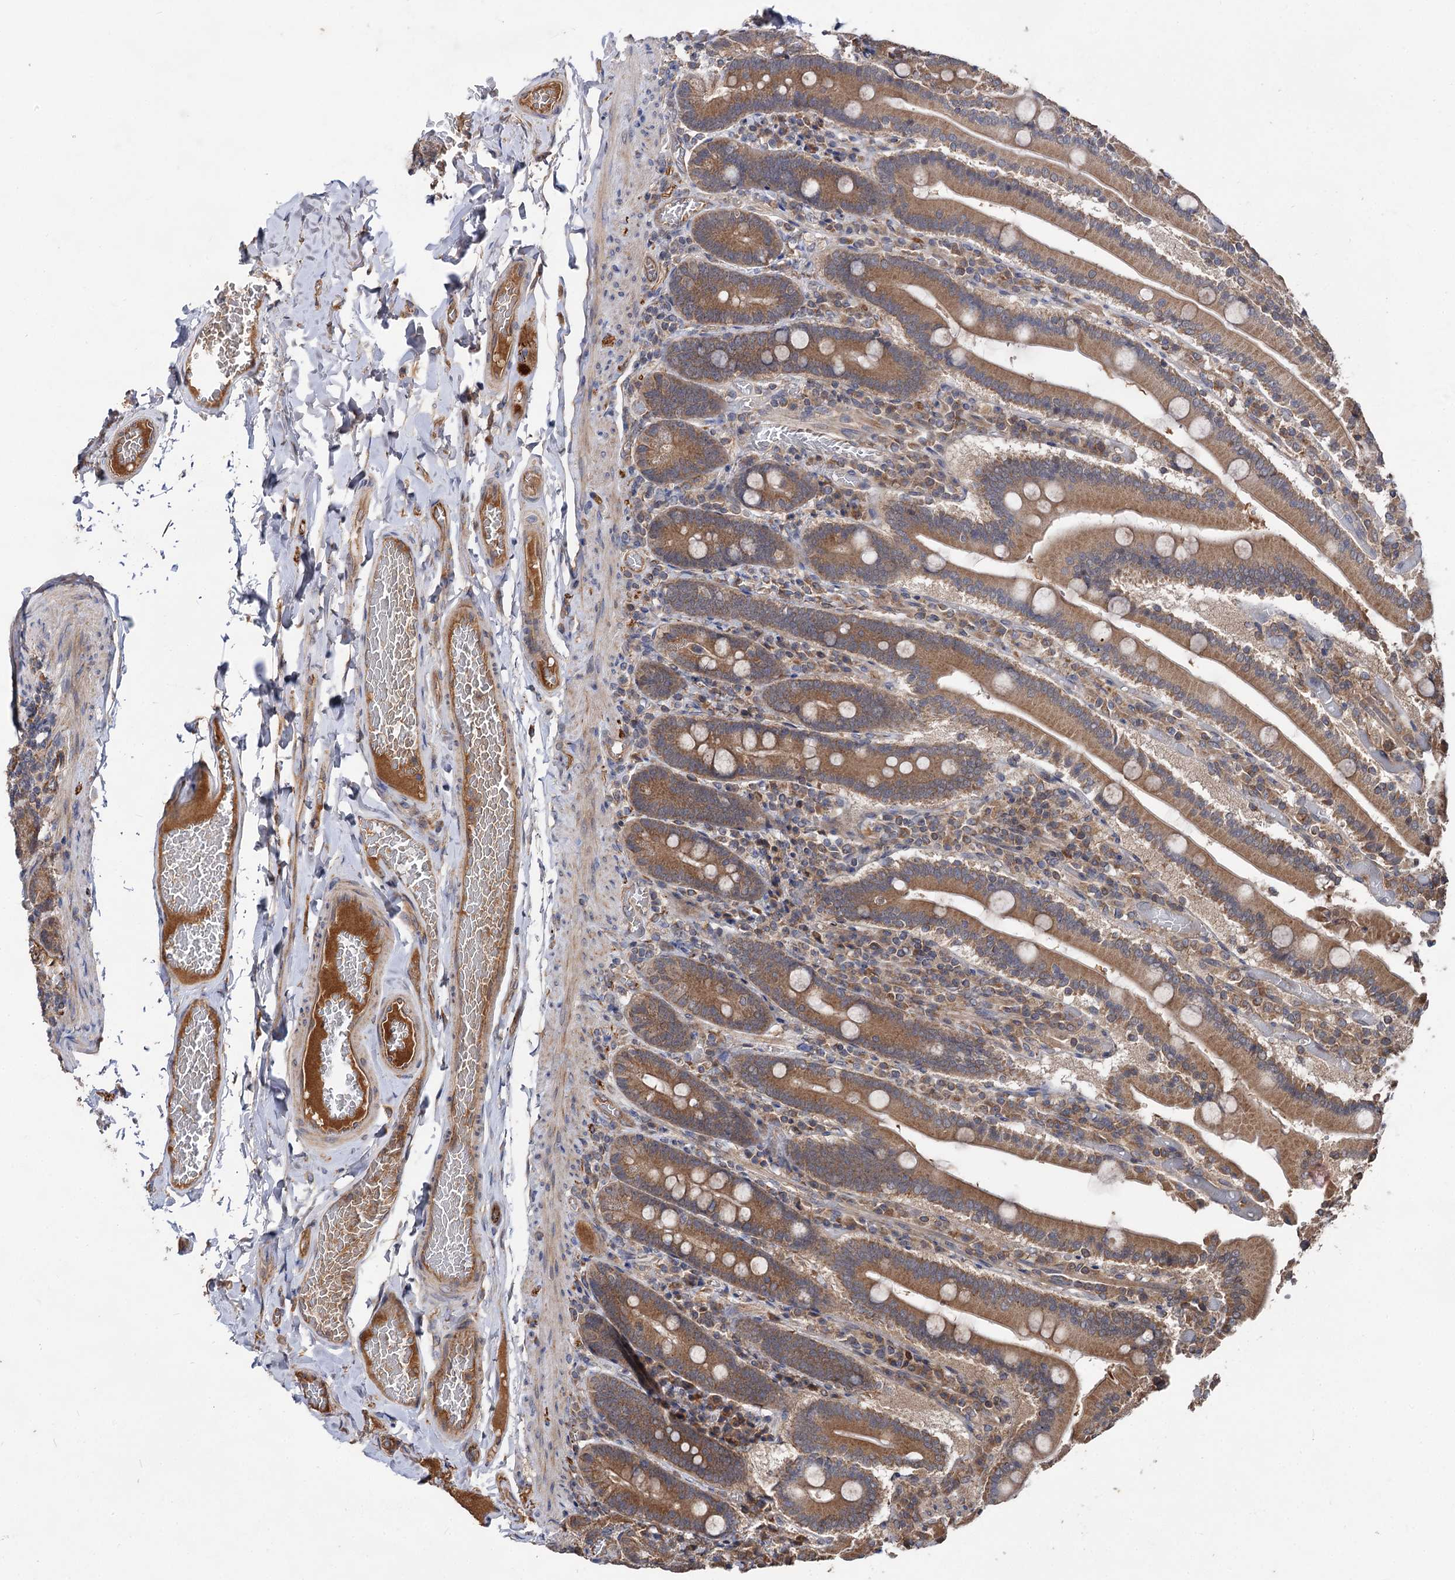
{"staining": {"intensity": "moderate", "quantity": ">75%", "location": "cytoplasmic/membranous"}, "tissue": "duodenum", "cell_type": "Glandular cells", "image_type": "normal", "snomed": [{"axis": "morphology", "description": "Normal tissue, NOS"}, {"axis": "topography", "description": "Duodenum"}], "caption": "IHC image of normal duodenum: human duodenum stained using immunohistochemistry exhibits medium levels of moderate protein expression localized specifically in the cytoplasmic/membranous of glandular cells, appearing as a cytoplasmic/membranous brown color.", "gene": "TEX9", "patient": {"sex": "female", "age": 62}}